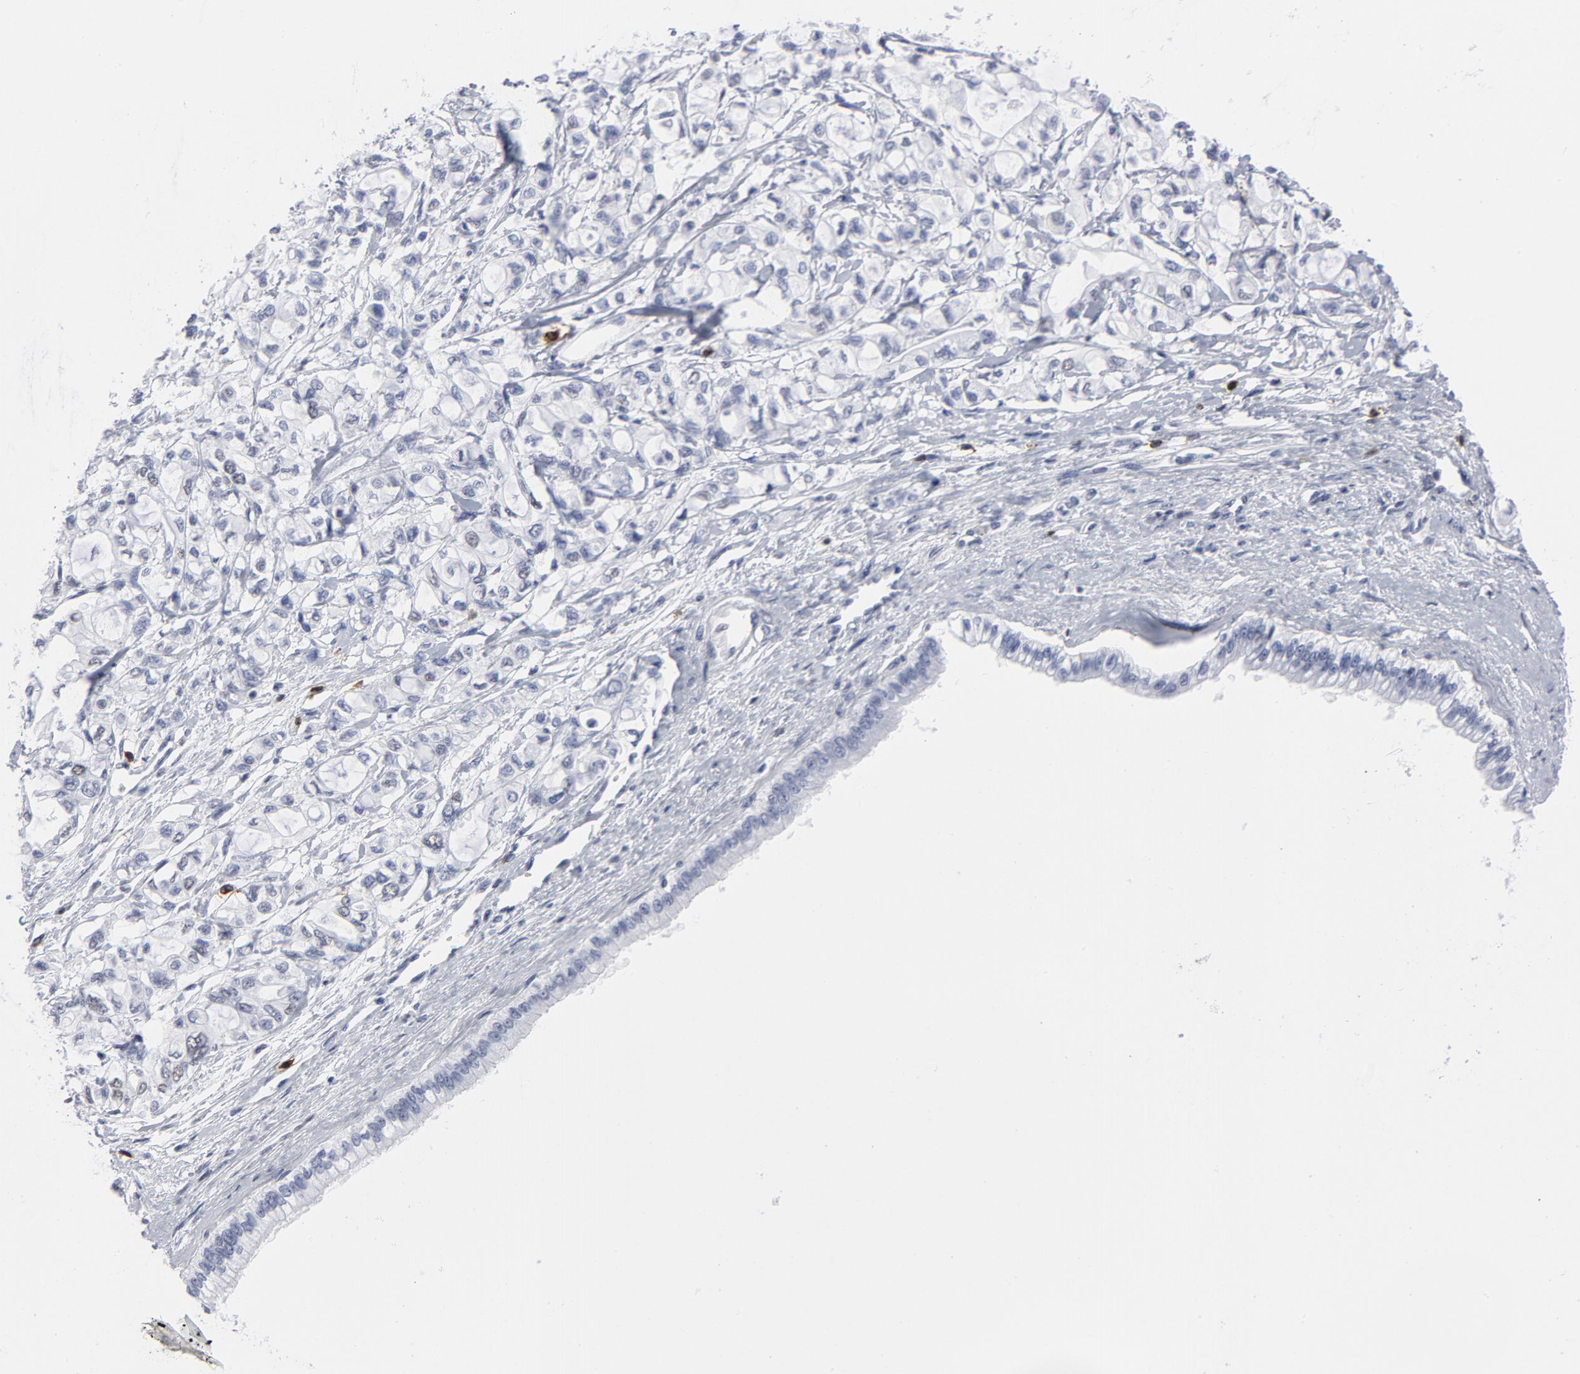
{"staining": {"intensity": "negative", "quantity": "none", "location": "none"}, "tissue": "pancreatic cancer", "cell_type": "Tumor cells", "image_type": "cancer", "snomed": [{"axis": "morphology", "description": "Adenocarcinoma, NOS"}, {"axis": "topography", "description": "Pancreas"}], "caption": "DAB immunohistochemical staining of pancreatic cancer displays no significant expression in tumor cells. The staining is performed using DAB (3,3'-diaminobenzidine) brown chromogen with nuclei counter-stained in using hematoxylin.", "gene": "CD2", "patient": {"sex": "male", "age": 79}}